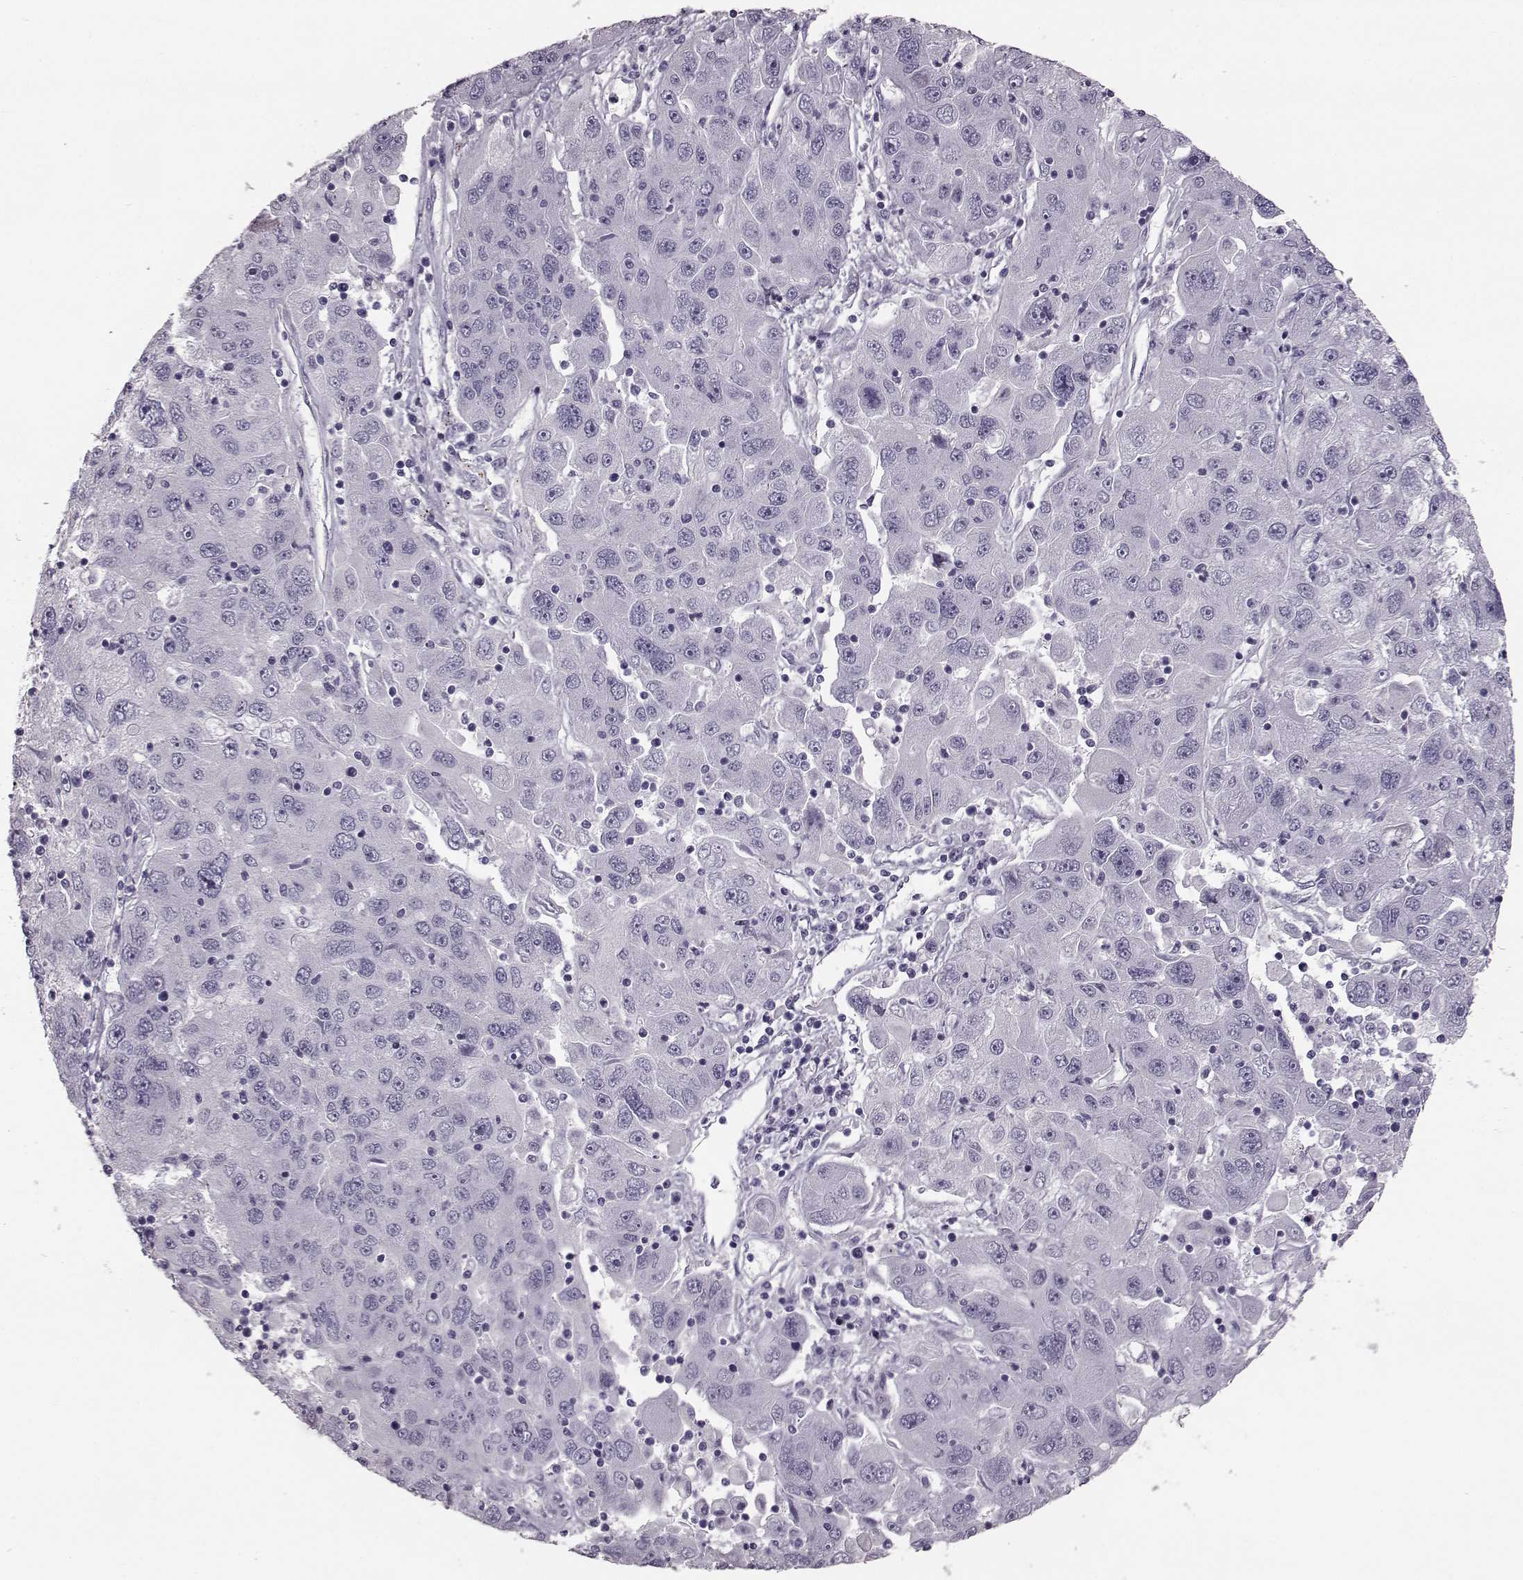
{"staining": {"intensity": "negative", "quantity": "none", "location": "none"}, "tissue": "stomach cancer", "cell_type": "Tumor cells", "image_type": "cancer", "snomed": [{"axis": "morphology", "description": "Adenocarcinoma, NOS"}, {"axis": "topography", "description": "Stomach"}], "caption": "Immunohistochemistry (IHC) photomicrograph of neoplastic tissue: human stomach cancer (adenocarcinoma) stained with DAB reveals no significant protein expression in tumor cells.", "gene": "NPTXR", "patient": {"sex": "male", "age": 56}}